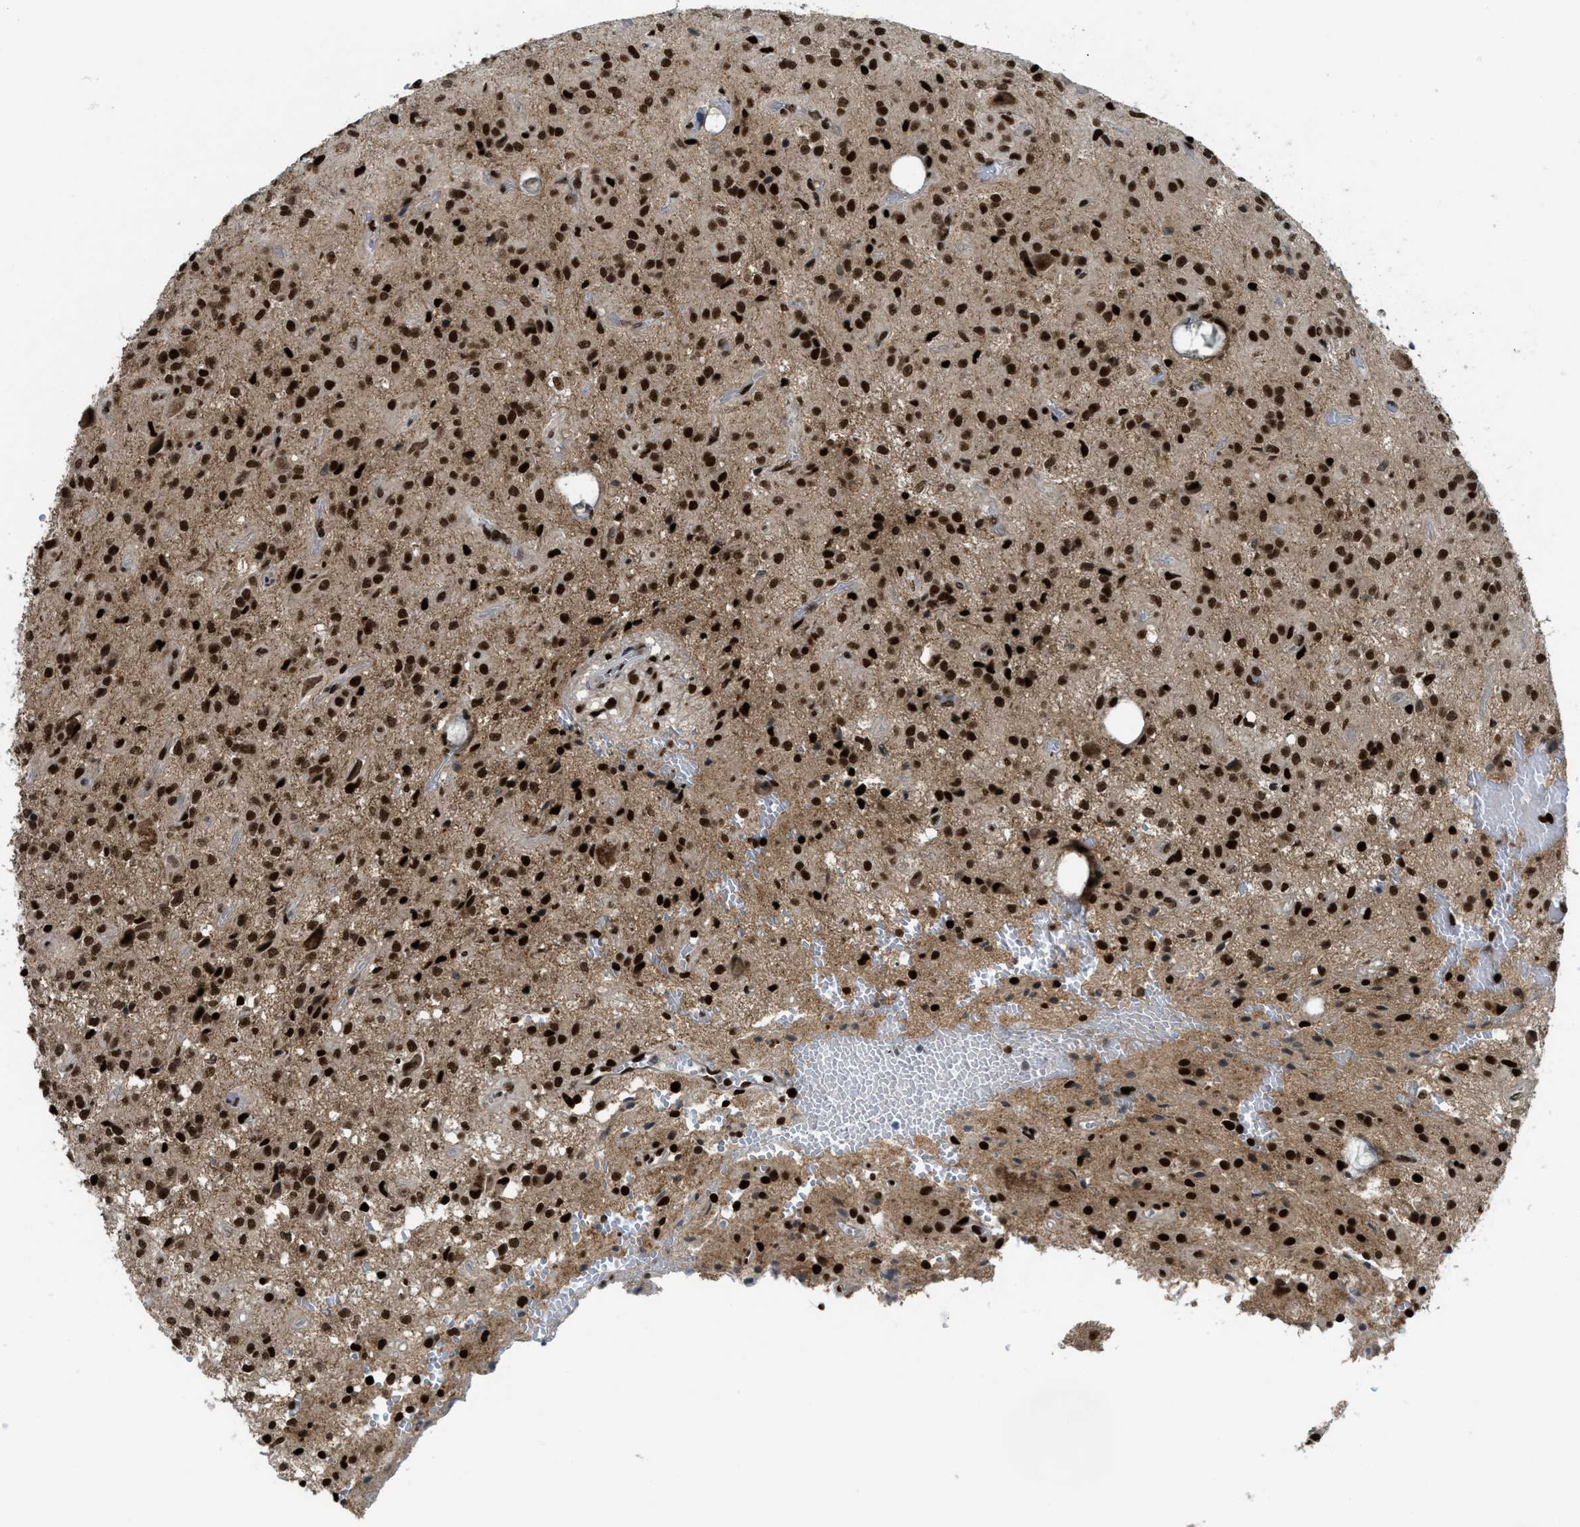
{"staining": {"intensity": "strong", "quantity": ">75%", "location": "nuclear"}, "tissue": "glioma", "cell_type": "Tumor cells", "image_type": "cancer", "snomed": [{"axis": "morphology", "description": "Glioma, malignant, High grade"}, {"axis": "topography", "description": "Brain"}], "caption": "Human malignant glioma (high-grade) stained for a protein (brown) reveals strong nuclear positive expression in about >75% of tumor cells.", "gene": "RFX5", "patient": {"sex": "female", "age": 59}}